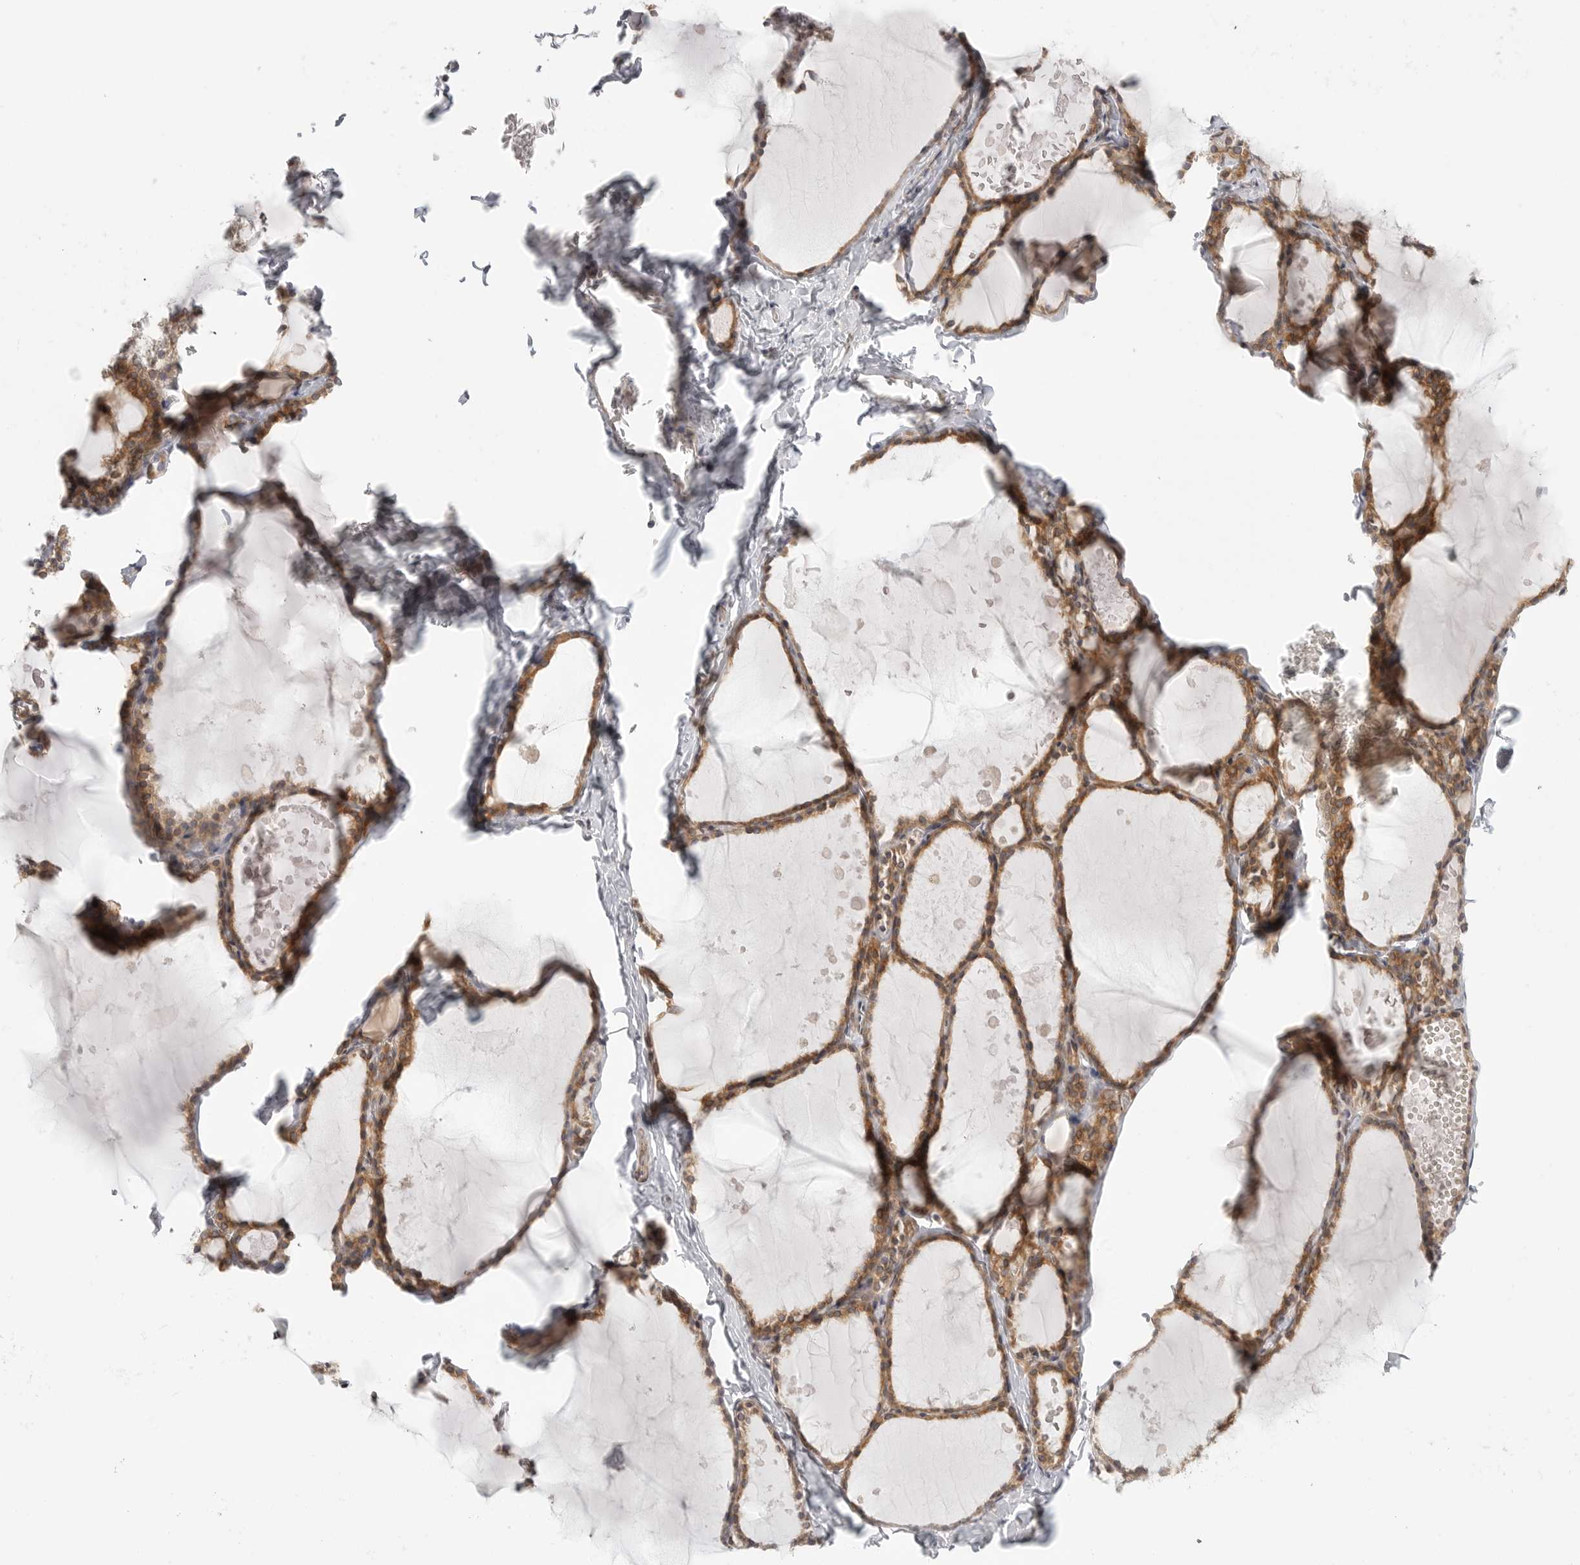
{"staining": {"intensity": "moderate", "quantity": ">75%", "location": "cytoplasmic/membranous"}, "tissue": "thyroid gland", "cell_type": "Glandular cells", "image_type": "normal", "snomed": [{"axis": "morphology", "description": "Normal tissue, NOS"}, {"axis": "topography", "description": "Thyroid gland"}], "caption": "Immunohistochemistry (IHC) (DAB) staining of unremarkable thyroid gland displays moderate cytoplasmic/membranous protein staining in about >75% of glandular cells.", "gene": "CERS2", "patient": {"sex": "male", "age": 56}}